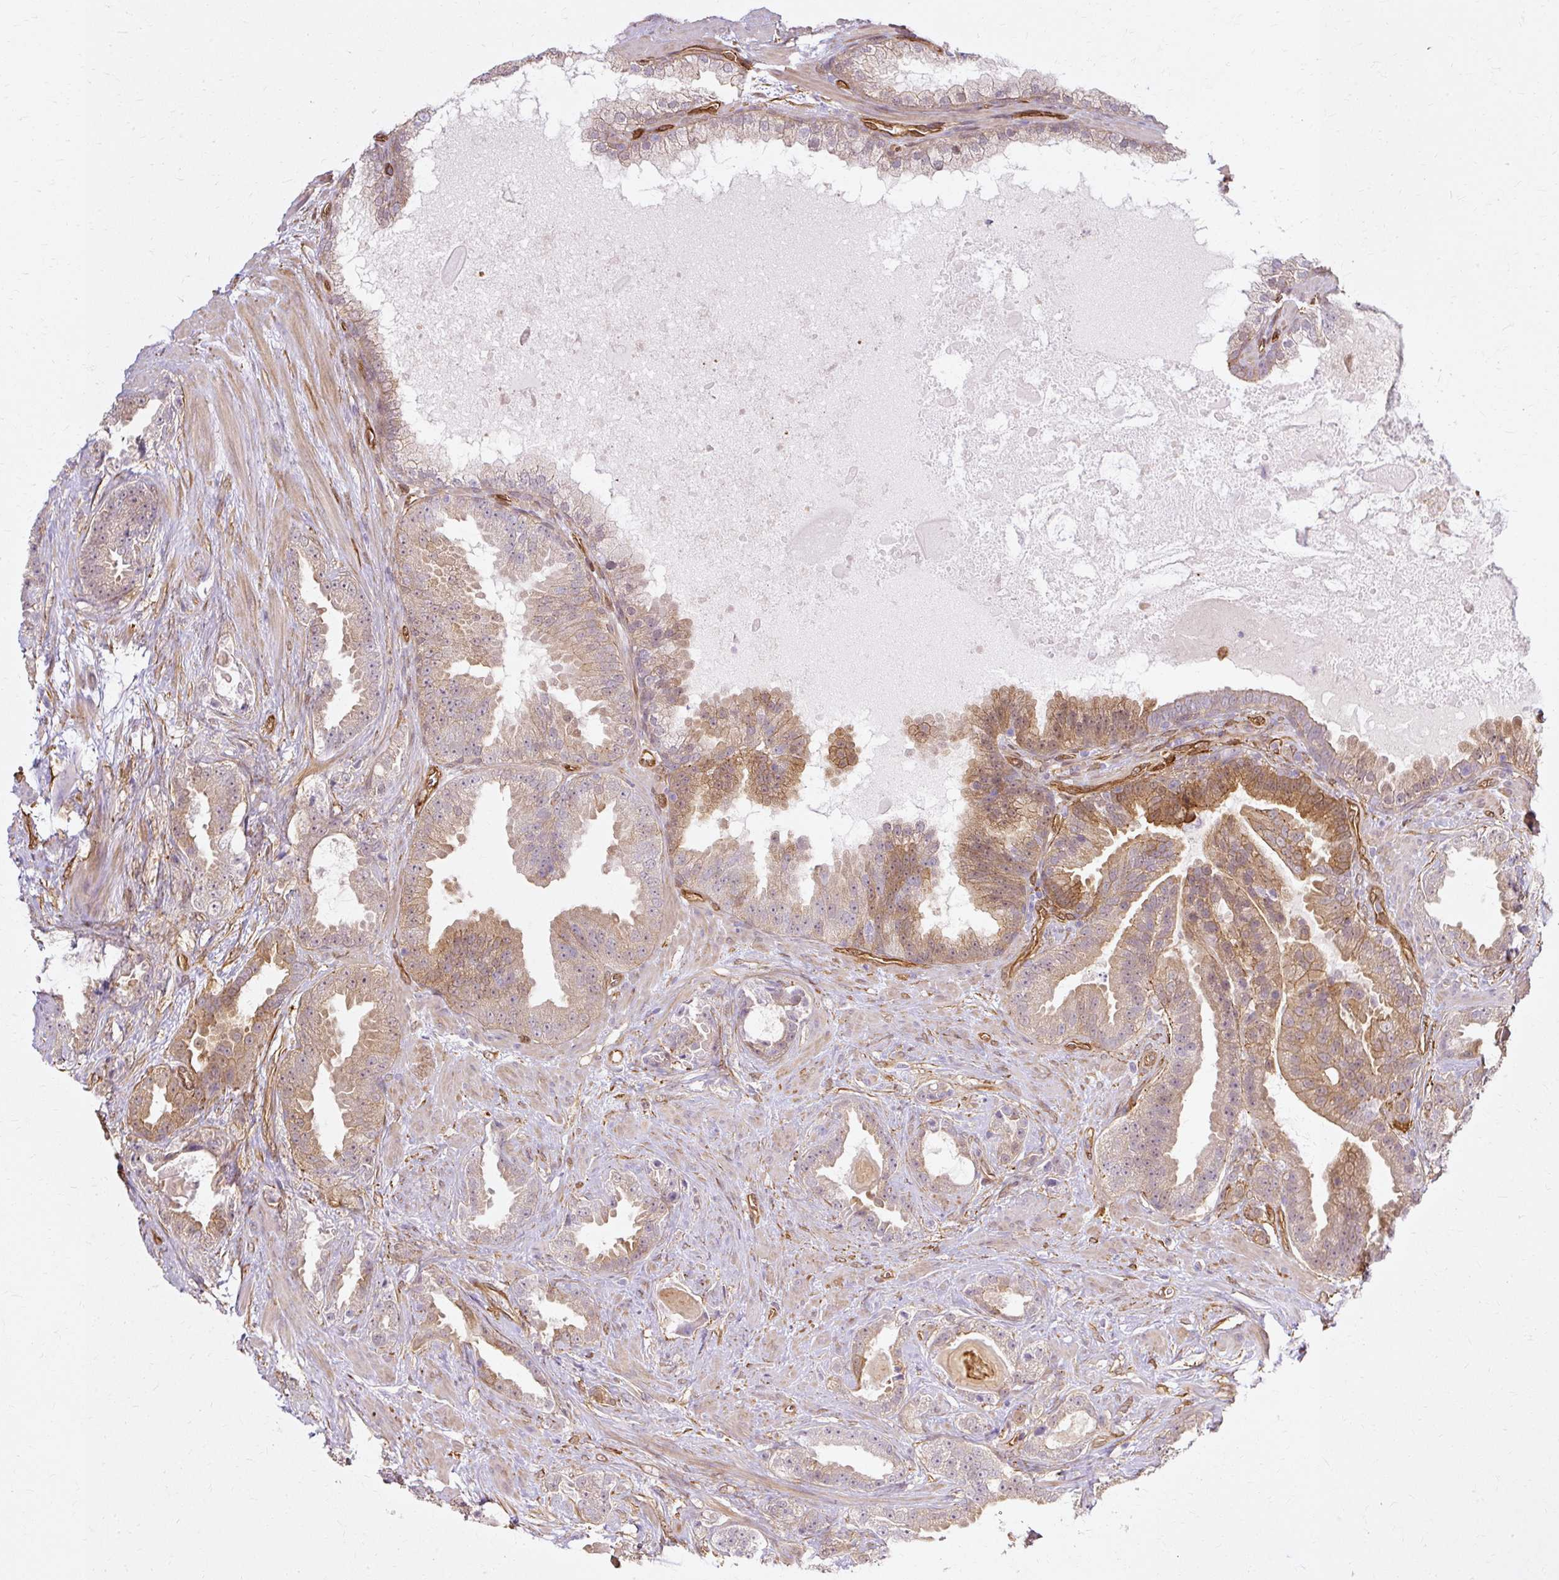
{"staining": {"intensity": "moderate", "quantity": "<25%", "location": "cytoplasmic/membranous"}, "tissue": "prostate cancer", "cell_type": "Tumor cells", "image_type": "cancer", "snomed": [{"axis": "morphology", "description": "Adenocarcinoma, Low grade"}, {"axis": "topography", "description": "Prostate"}], "caption": "Immunohistochemical staining of human prostate cancer displays low levels of moderate cytoplasmic/membranous protein staining in approximately <25% of tumor cells.", "gene": "CNN3", "patient": {"sex": "male", "age": 62}}